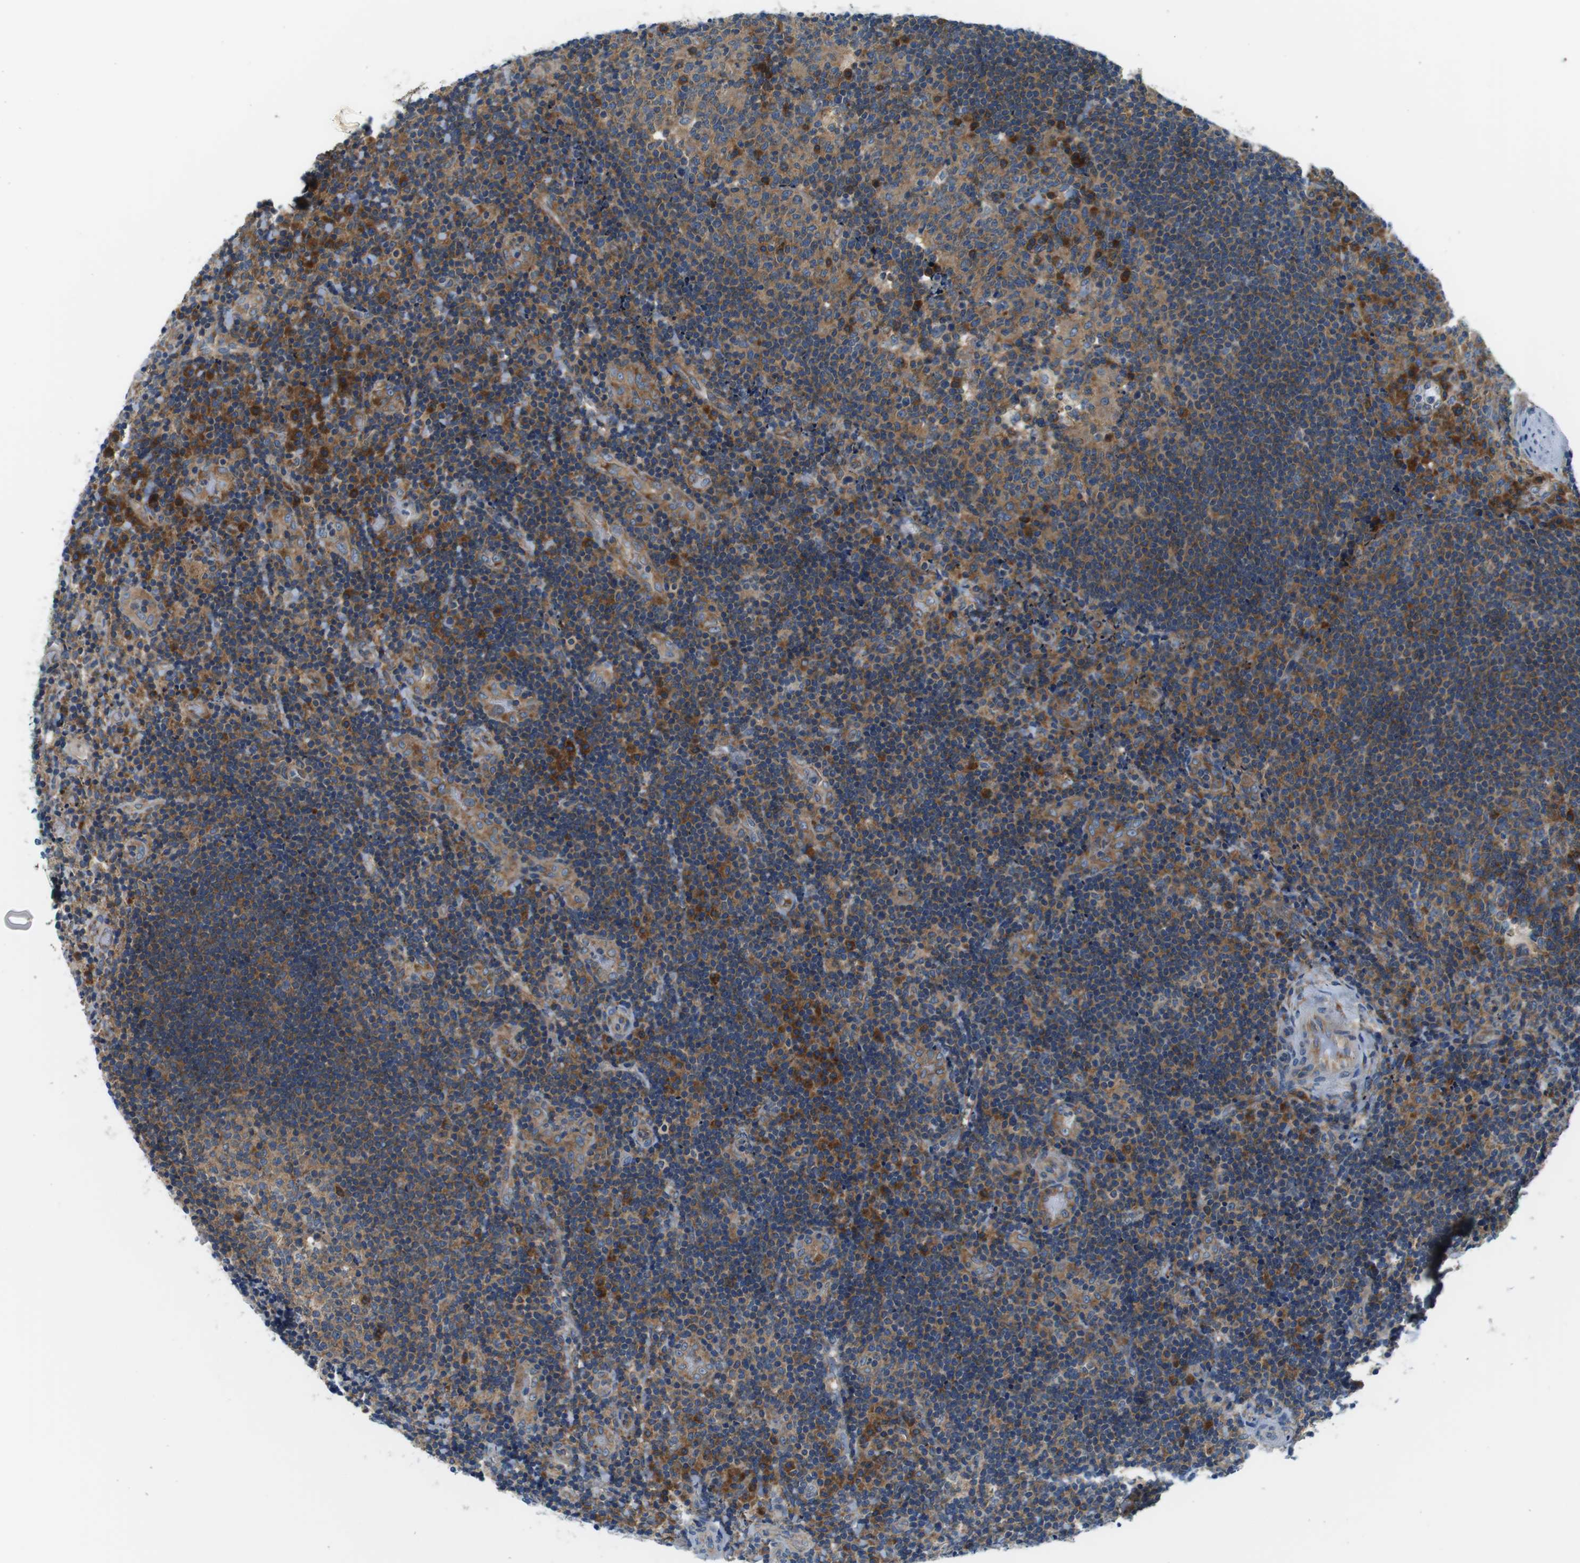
{"staining": {"intensity": "moderate", "quantity": ">75%", "location": "cytoplasmic/membranous"}, "tissue": "lymphoma", "cell_type": "Tumor cells", "image_type": "cancer", "snomed": [{"axis": "morphology", "description": "Malignant lymphoma, non-Hodgkin's type, High grade"}, {"axis": "topography", "description": "Tonsil"}], "caption": "IHC histopathology image of human malignant lymphoma, non-Hodgkin's type (high-grade) stained for a protein (brown), which reveals medium levels of moderate cytoplasmic/membranous staining in approximately >75% of tumor cells.", "gene": "EIF2B5", "patient": {"sex": "female", "age": 36}}